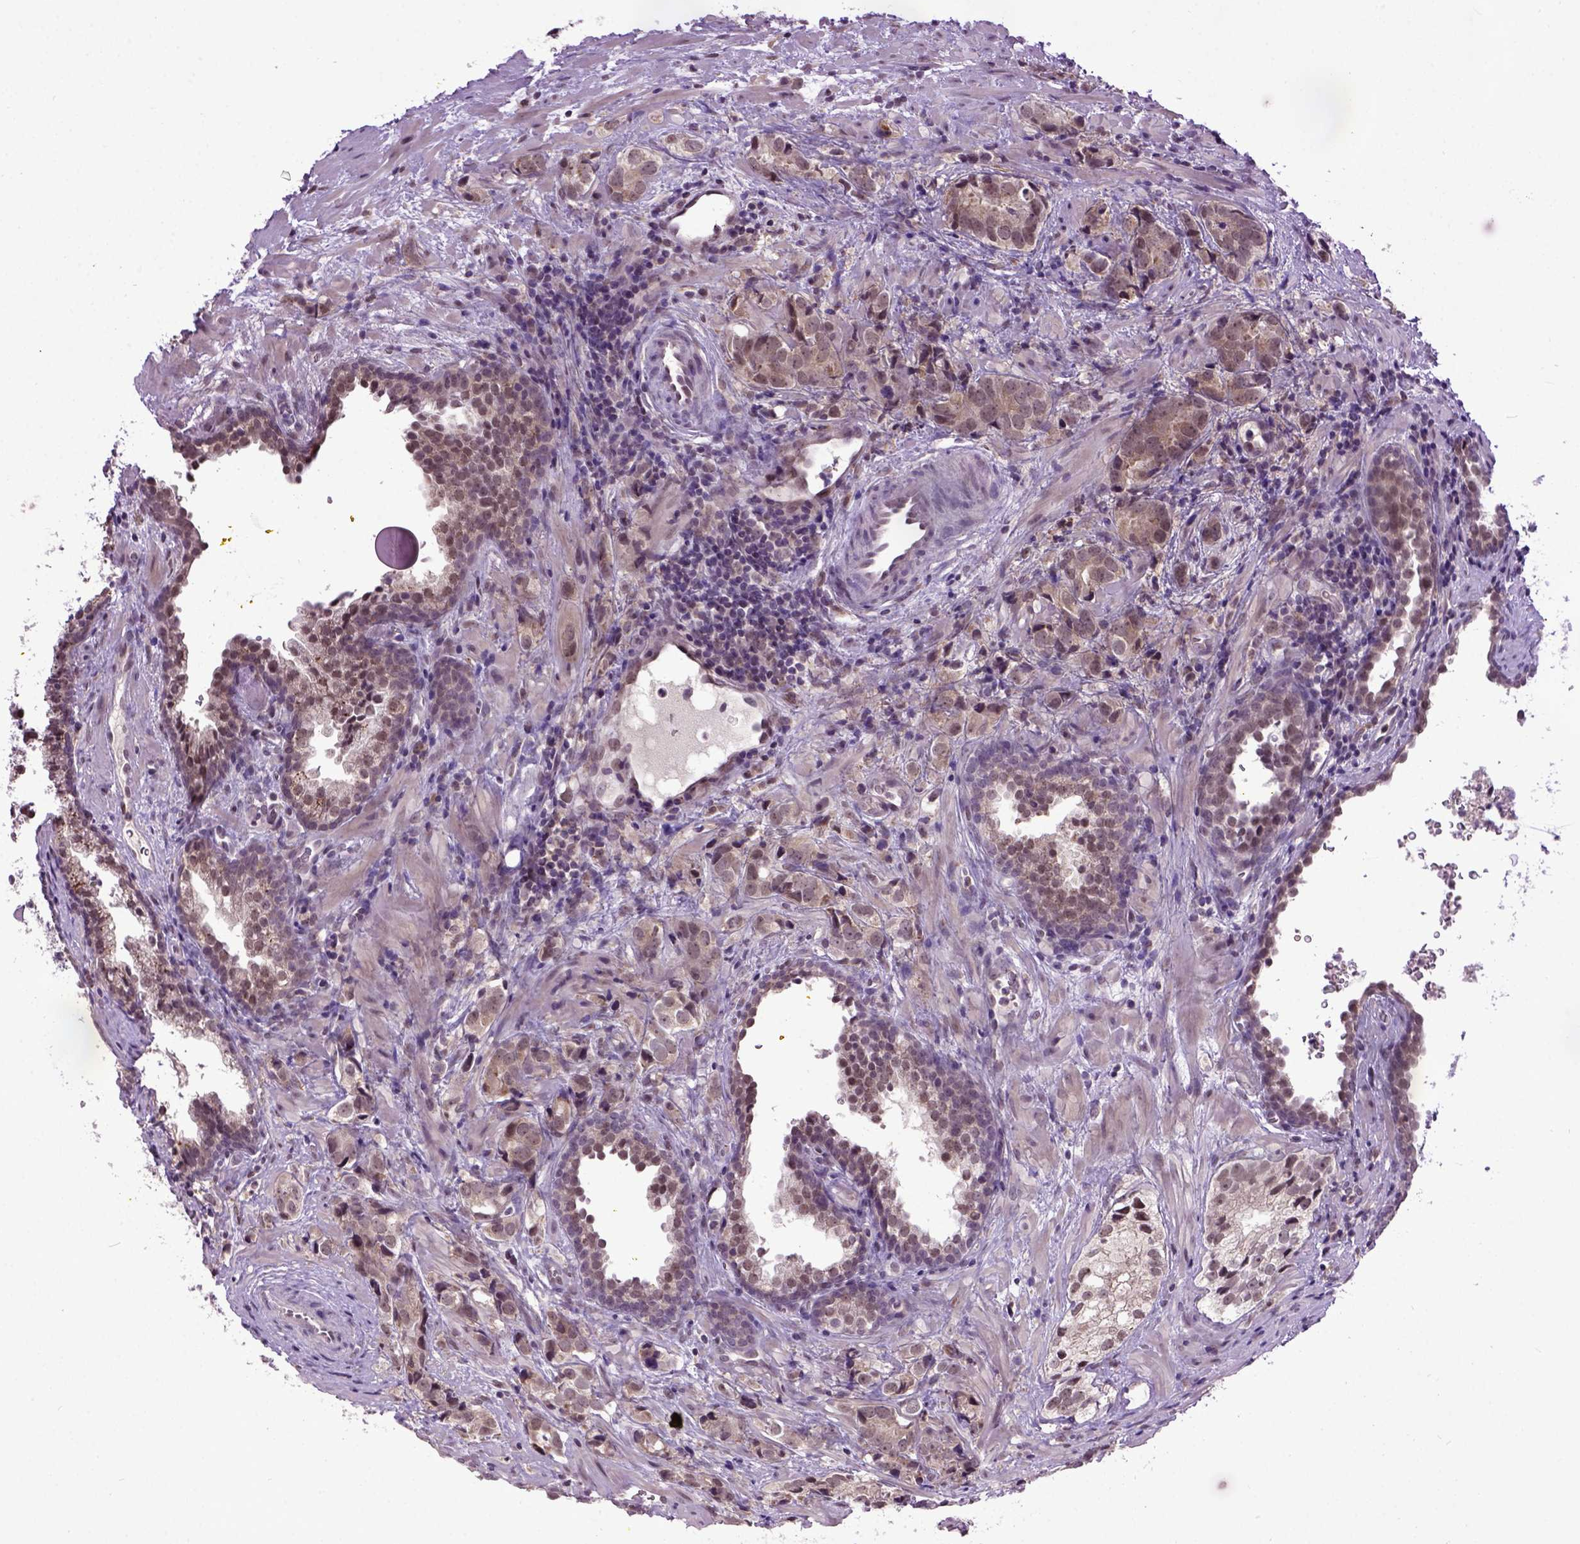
{"staining": {"intensity": "moderate", "quantity": "<25%", "location": "cytoplasmic/membranous"}, "tissue": "prostate cancer", "cell_type": "Tumor cells", "image_type": "cancer", "snomed": [{"axis": "morphology", "description": "Adenocarcinoma, NOS"}, {"axis": "topography", "description": "Prostate and seminal vesicle, NOS"}], "caption": "This histopathology image demonstrates IHC staining of prostate adenocarcinoma, with low moderate cytoplasmic/membranous staining in about <25% of tumor cells.", "gene": "RAB43", "patient": {"sex": "male", "age": 63}}